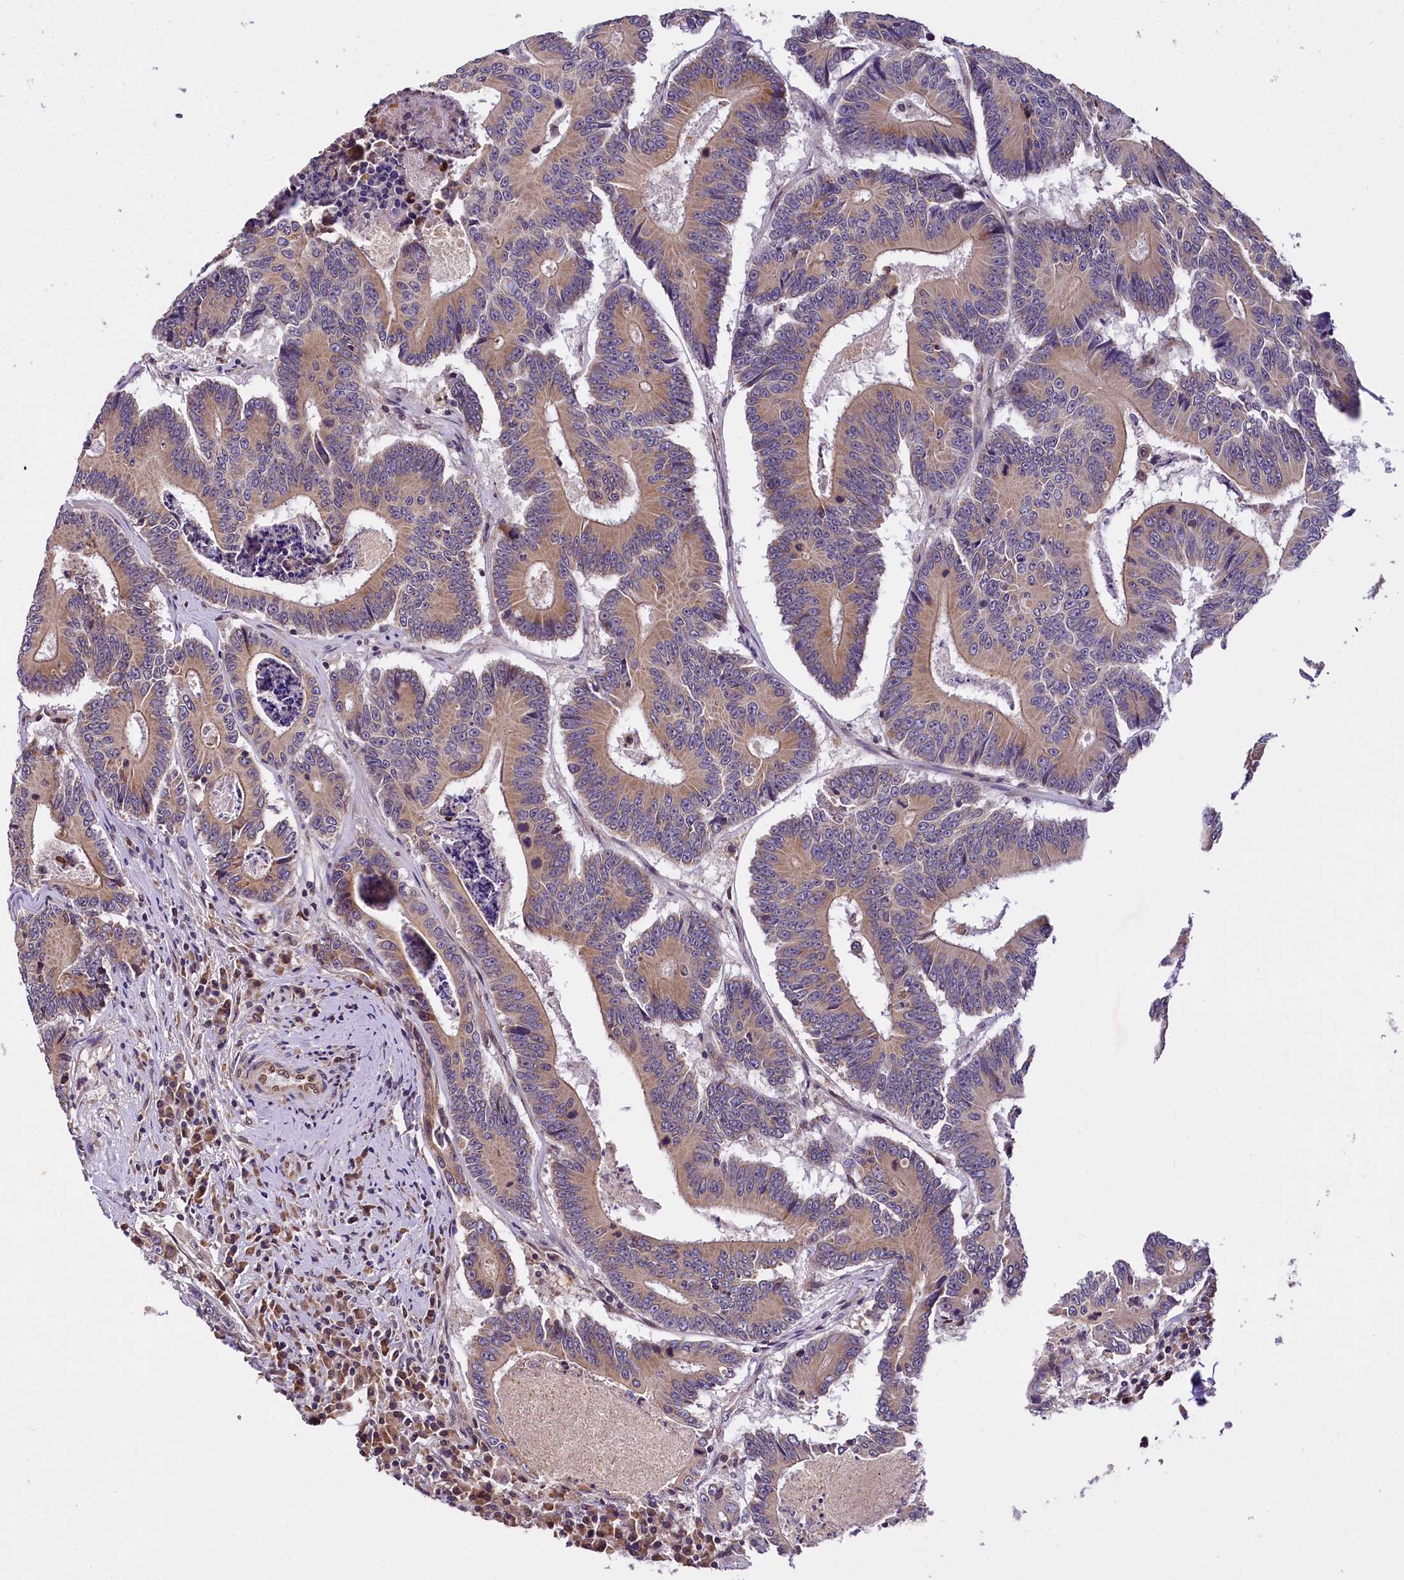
{"staining": {"intensity": "moderate", "quantity": ">75%", "location": "cytoplasmic/membranous"}, "tissue": "colorectal cancer", "cell_type": "Tumor cells", "image_type": "cancer", "snomed": [{"axis": "morphology", "description": "Adenocarcinoma, NOS"}, {"axis": "topography", "description": "Colon"}], "caption": "Moderate cytoplasmic/membranous protein staining is seen in approximately >75% of tumor cells in colorectal cancer (adenocarcinoma).", "gene": "SUPV3L1", "patient": {"sex": "male", "age": 83}}